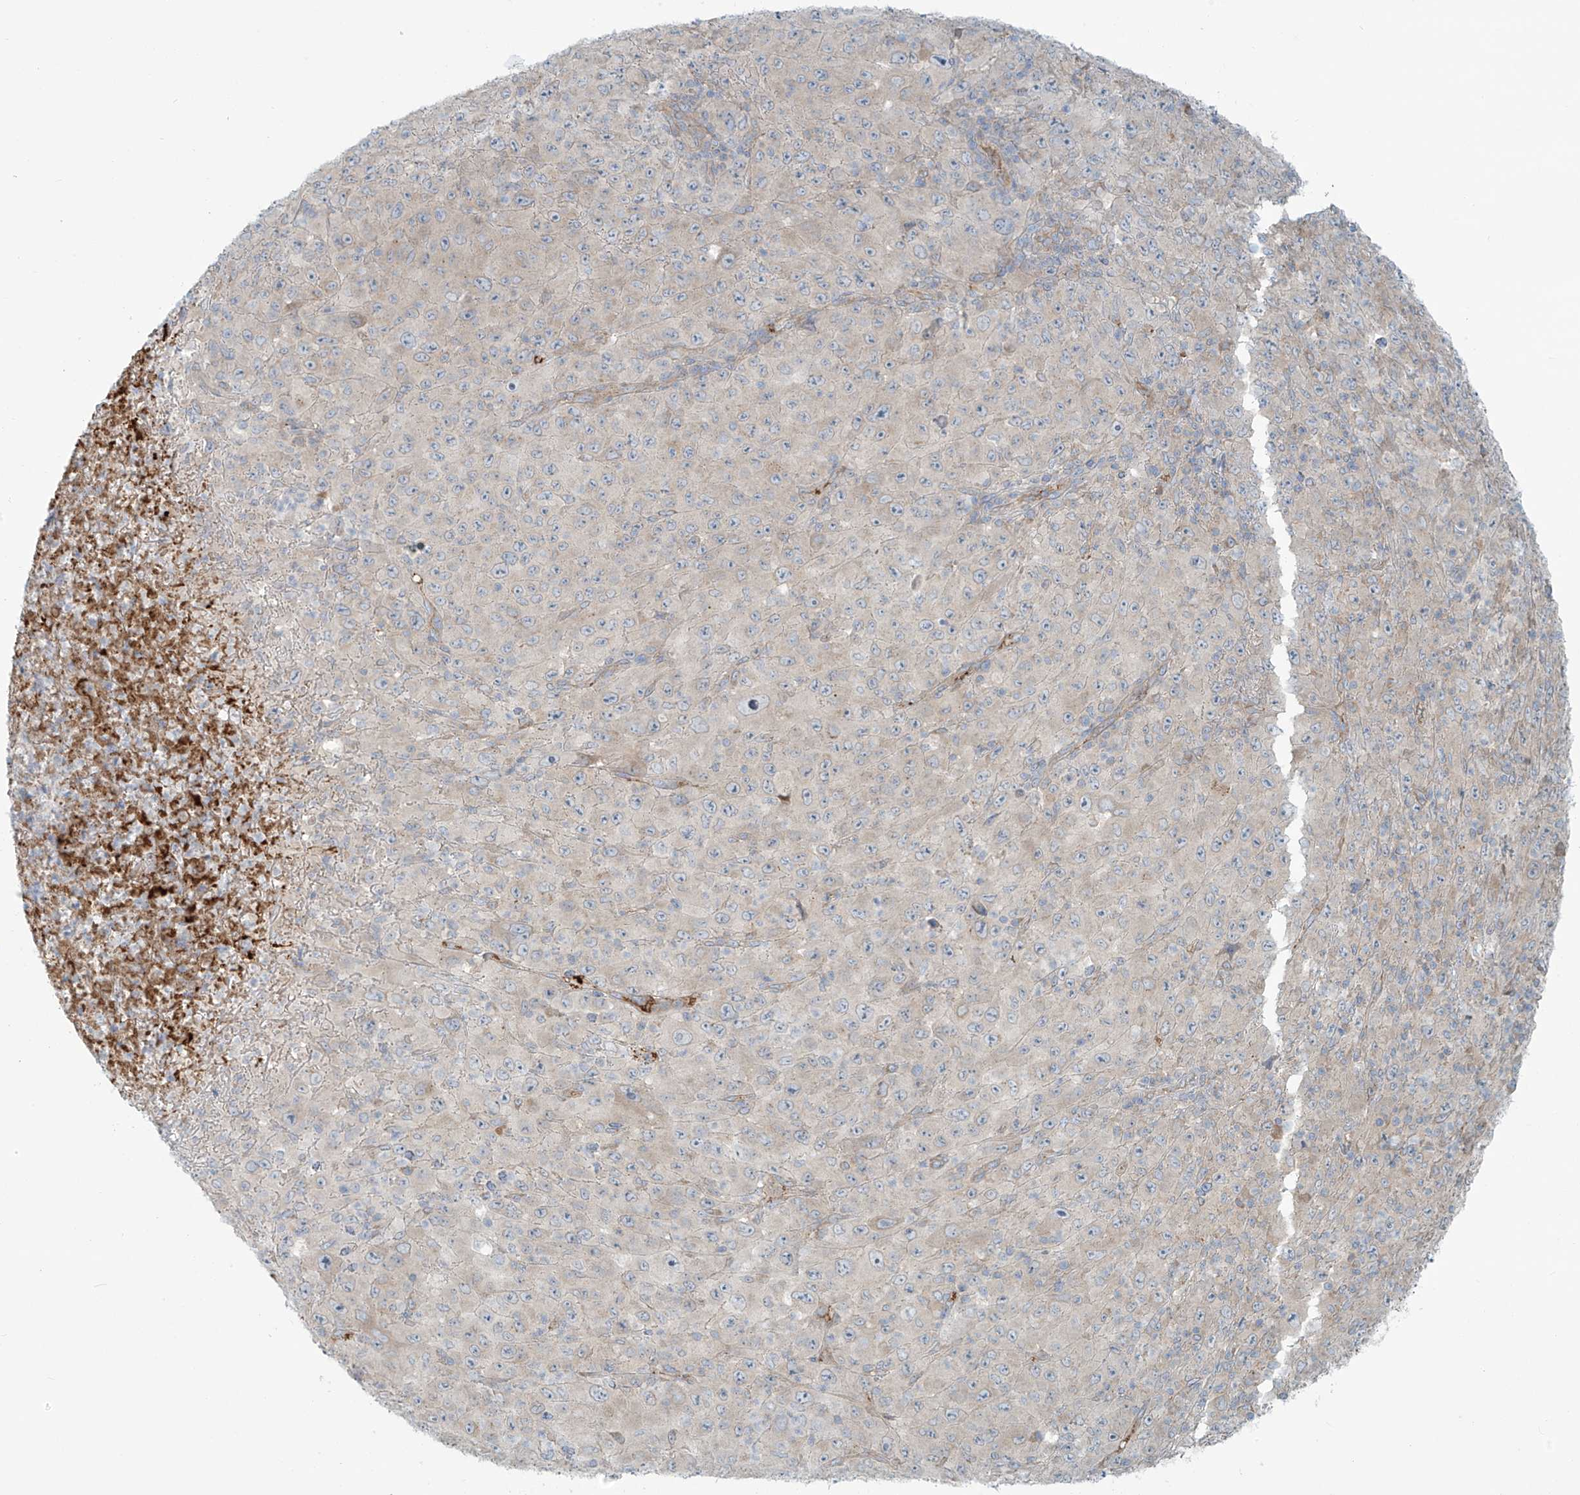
{"staining": {"intensity": "negative", "quantity": "none", "location": "none"}, "tissue": "melanoma", "cell_type": "Tumor cells", "image_type": "cancer", "snomed": [{"axis": "morphology", "description": "Malignant melanoma, Metastatic site"}, {"axis": "topography", "description": "Skin"}], "caption": "Image shows no protein staining in tumor cells of malignant melanoma (metastatic site) tissue.", "gene": "LZTS3", "patient": {"sex": "female", "age": 56}}